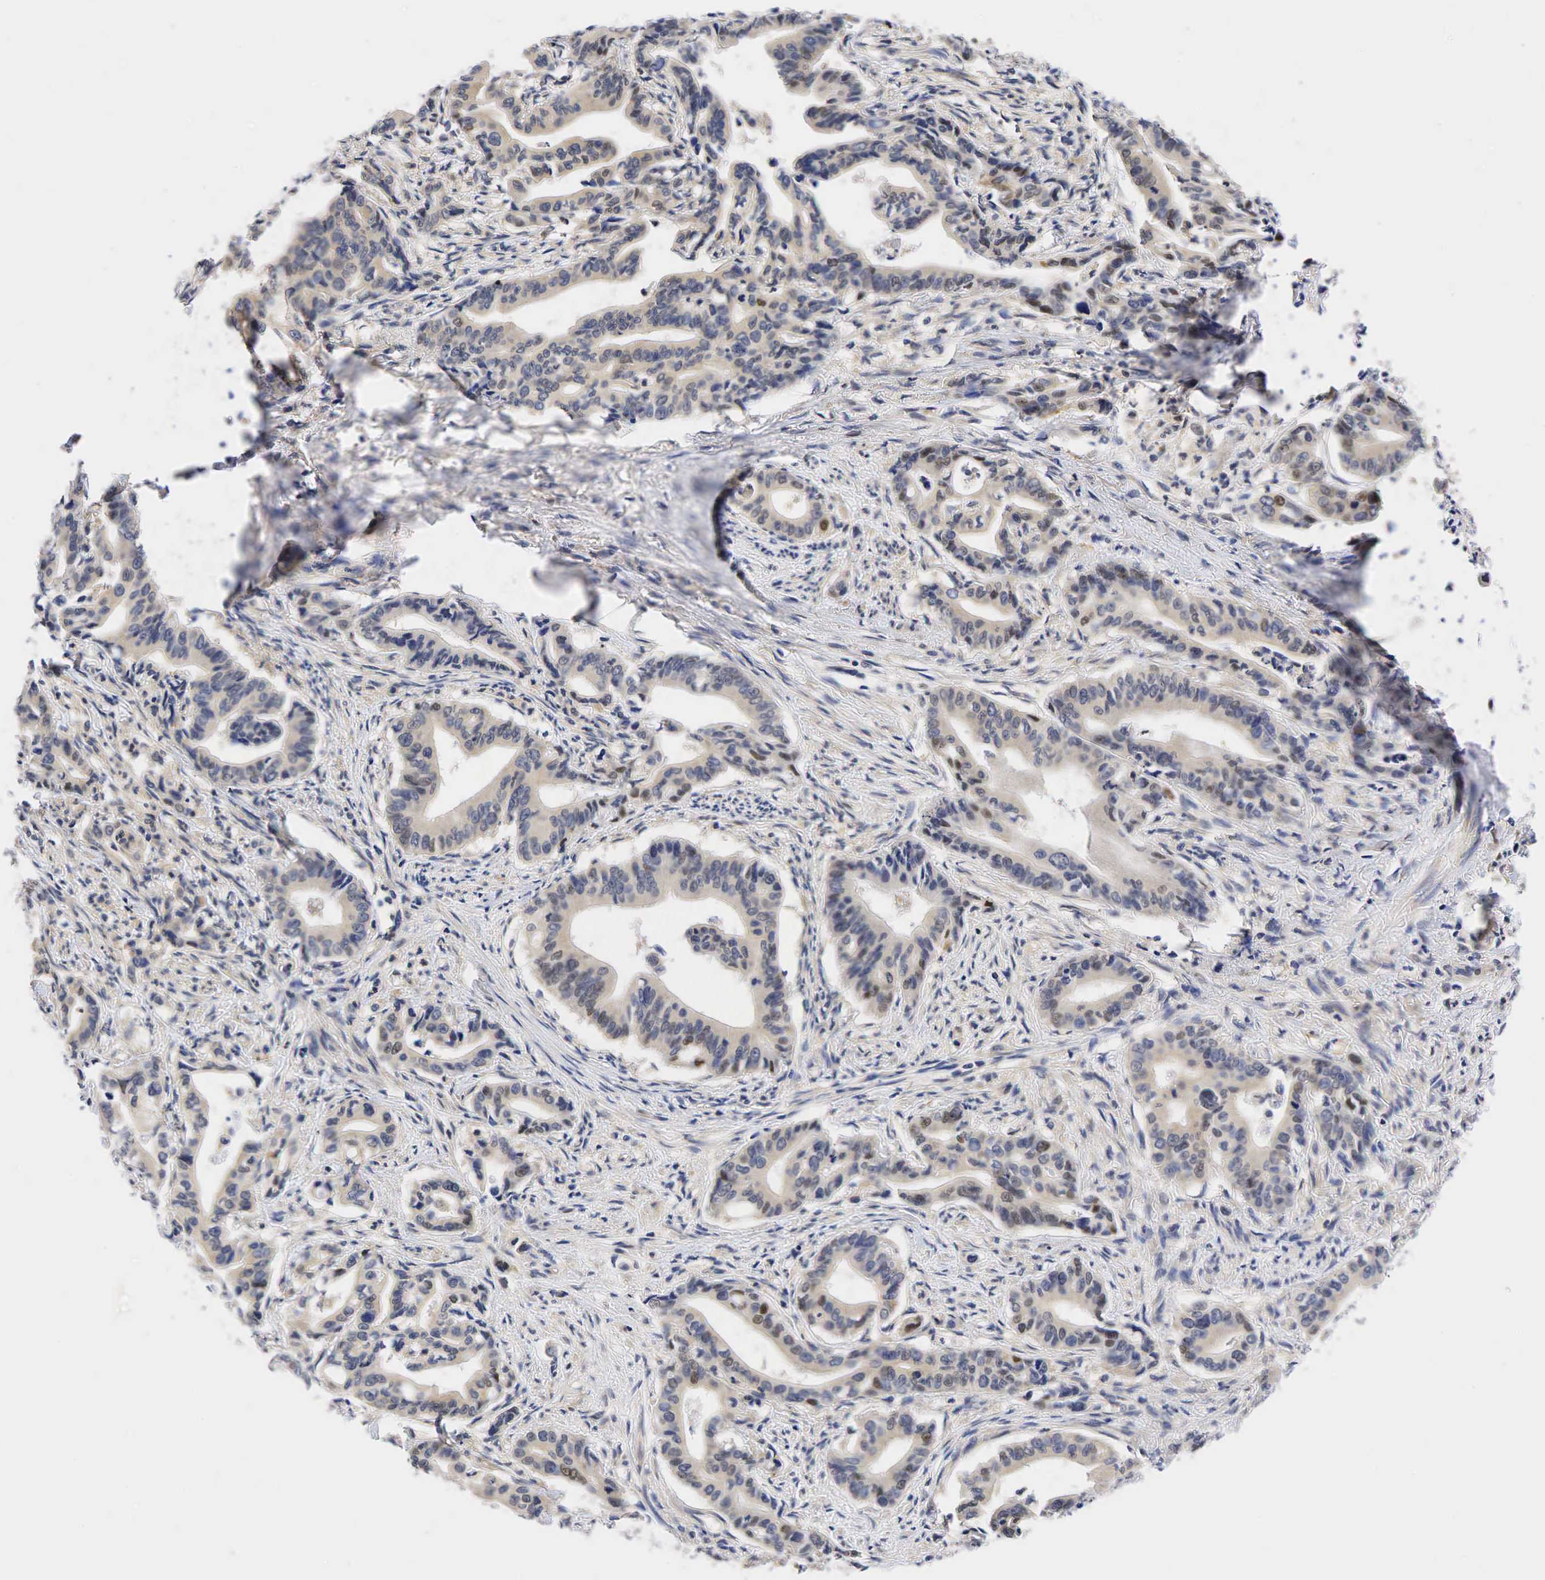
{"staining": {"intensity": "moderate", "quantity": "<25%", "location": "nuclear"}, "tissue": "stomach cancer", "cell_type": "Tumor cells", "image_type": "cancer", "snomed": [{"axis": "morphology", "description": "Adenocarcinoma, NOS"}, {"axis": "topography", "description": "Stomach"}], "caption": "Immunohistochemical staining of human stomach adenocarcinoma shows moderate nuclear protein expression in approximately <25% of tumor cells. (DAB IHC with brightfield microscopy, high magnification).", "gene": "CCND1", "patient": {"sex": "female", "age": 76}}